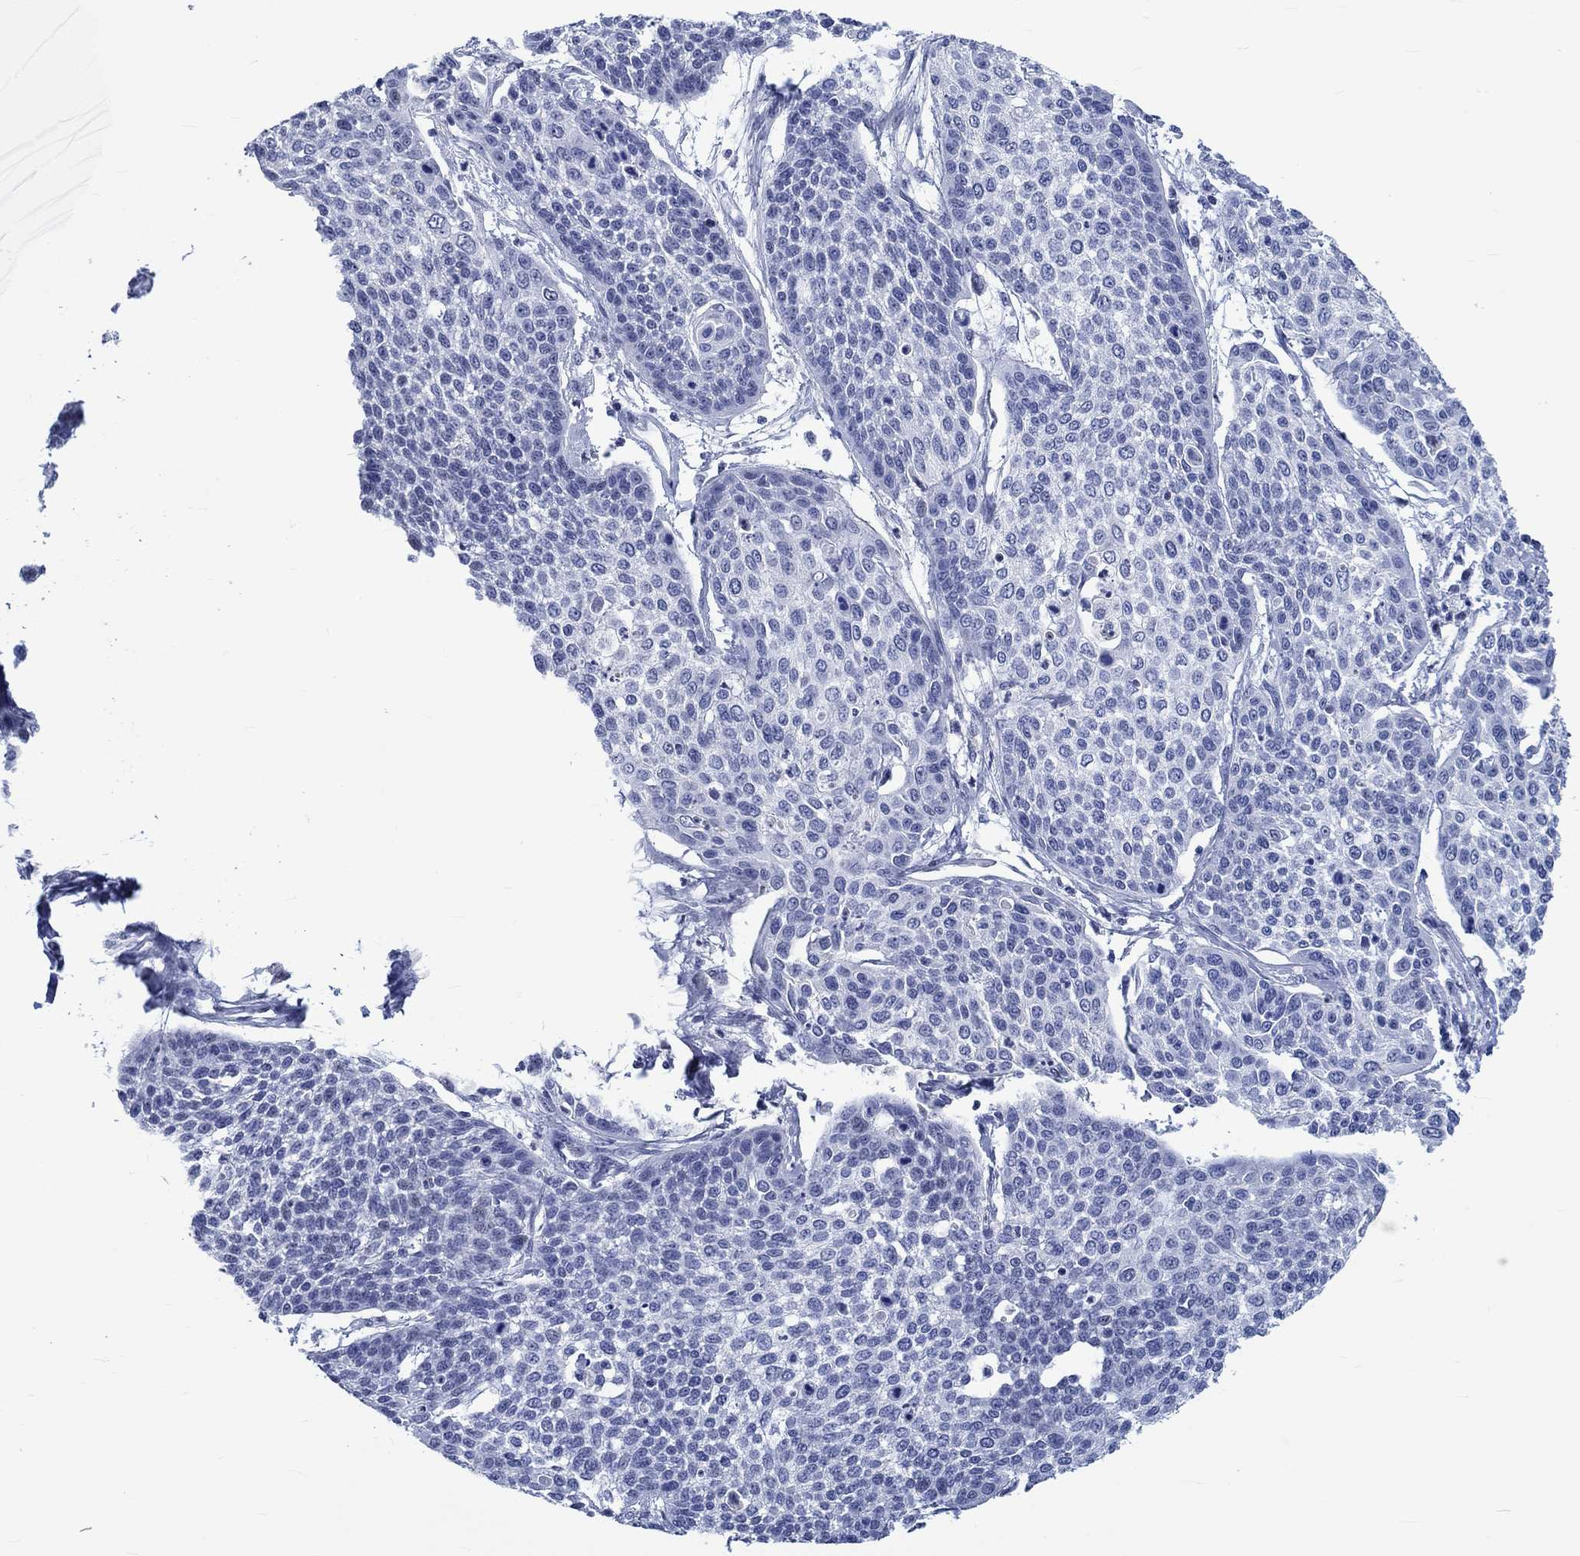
{"staining": {"intensity": "negative", "quantity": "none", "location": "none"}, "tissue": "cervical cancer", "cell_type": "Tumor cells", "image_type": "cancer", "snomed": [{"axis": "morphology", "description": "Squamous cell carcinoma, NOS"}, {"axis": "topography", "description": "Cervix"}], "caption": "An IHC photomicrograph of cervical cancer is shown. There is no staining in tumor cells of cervical cancer.", "gene": "ZNF446", "patient": {"sex": "female", "age": 34}}